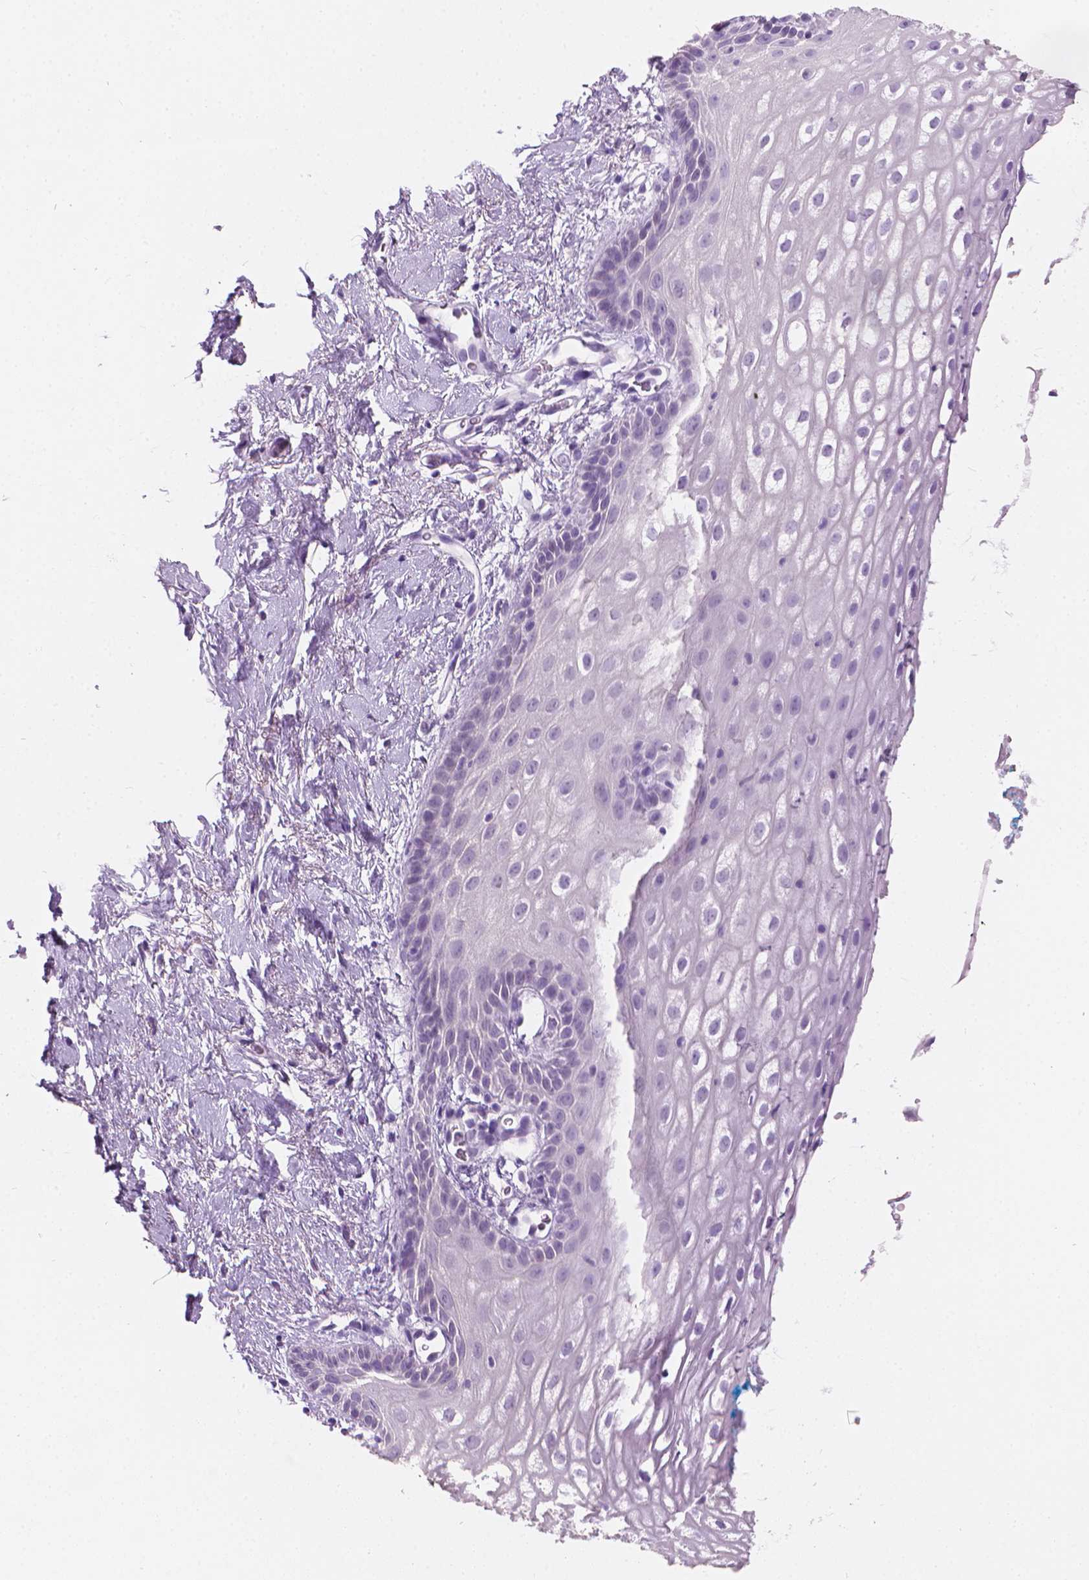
{"staining": {"intensity": "negative", "quantity": "none", "location": "none"}, "tissue": "vagina", "cell_type": "Squamous epithelial cells", "image_type": "normal", "snomed": [{"axis": "morphology", "description": "Normal tissue, NOS"}, {"axis": "morphology", "description": "Adenocarcinoma, NOS"}, {"axis": "topography", "description": "Rectum"}, {"axis": "topography", "description": "Vagina"}, {"axis": "topography", "description": "Peripheral nerve tissue"}], "caption": "This photomicrograph is of normal vagina stained with immunohistochemistry (IHC) to label a protein in brown with the nuclei are counter-stained blue. There is no staining in squamous epithelial cells.", "gene": "TTC29", "patient": {"sex": "female", "age": 71}}